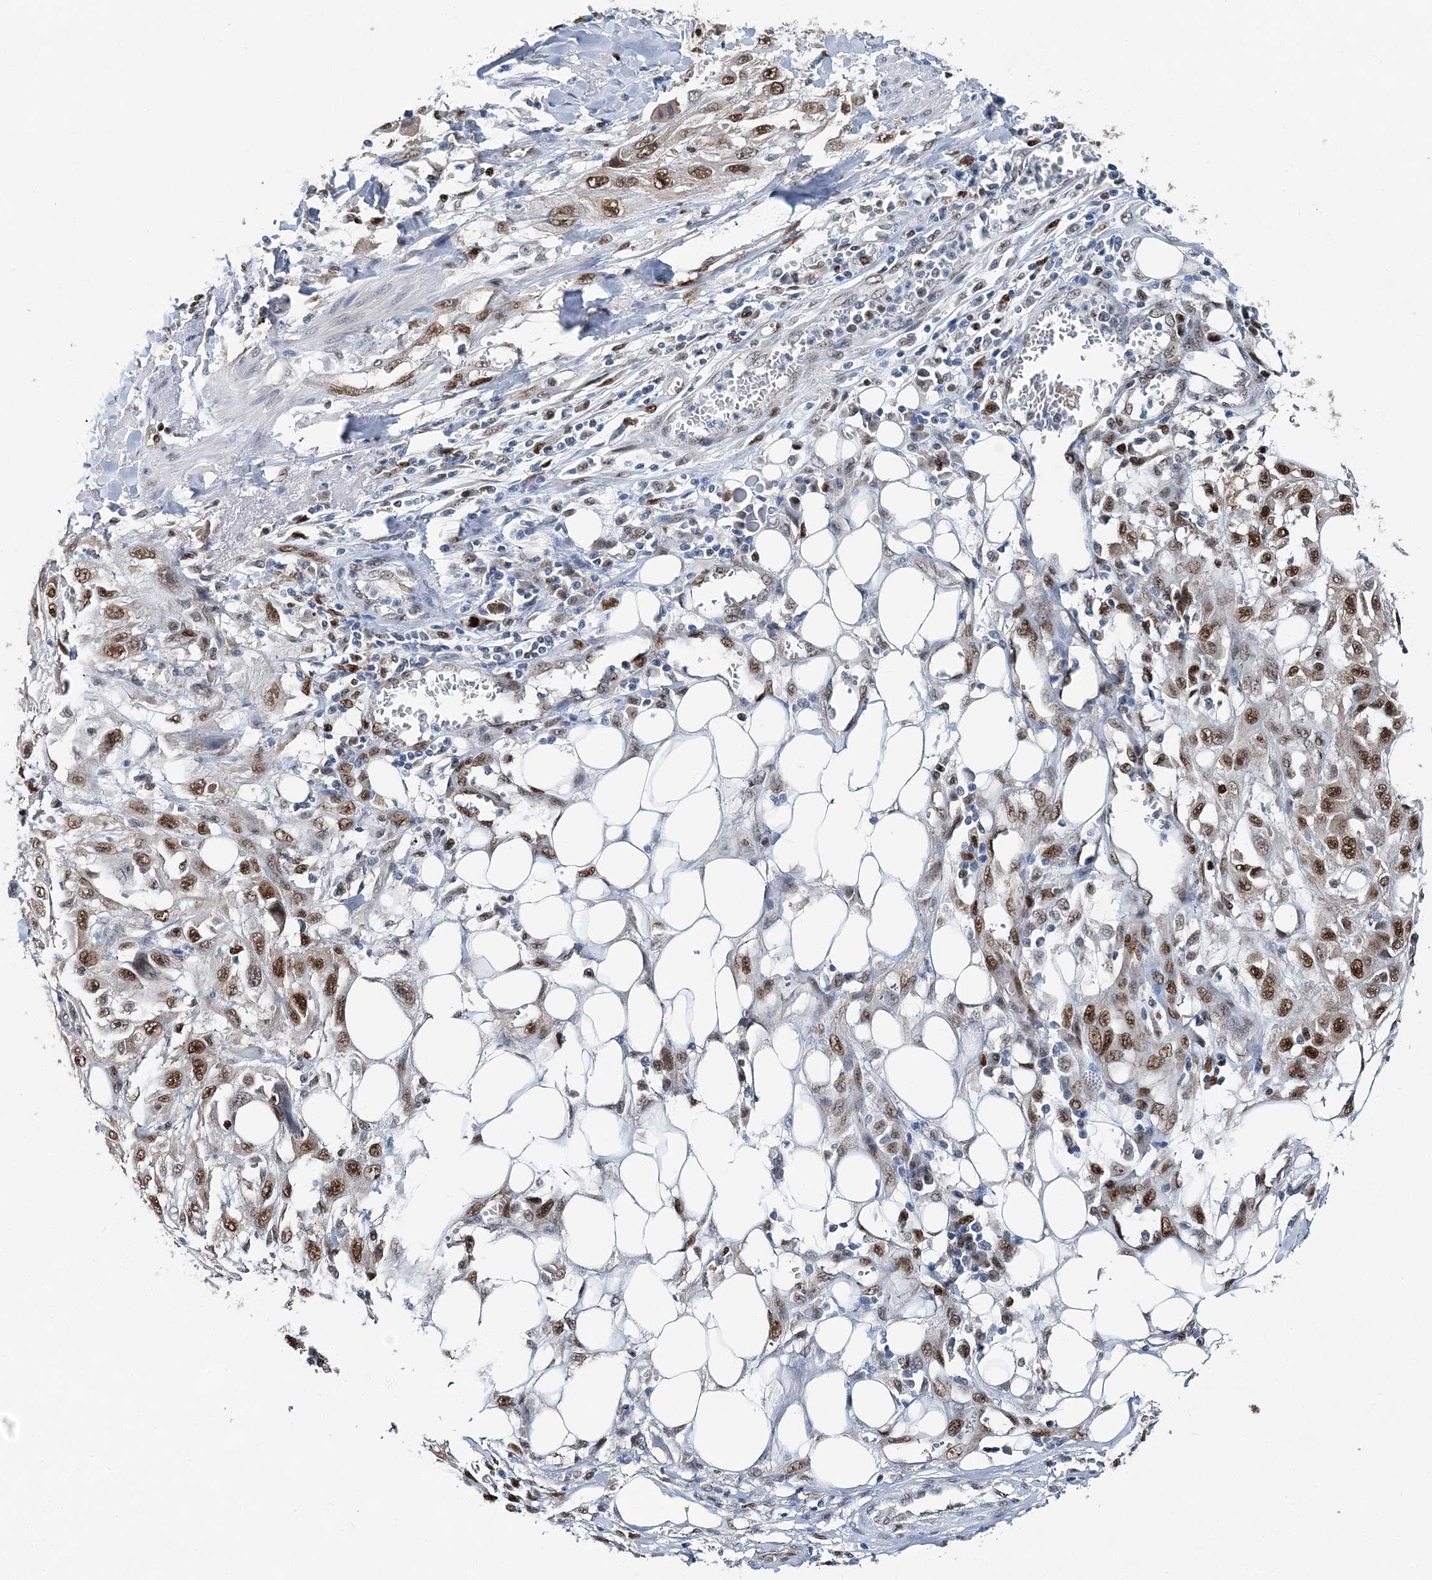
{"staining": {"intensity": "moderate", "quantity": "25%-75%", "location": "nuclear"}, "tissue": "skin cancer", "cell_type": "Tumor cells", "image_type": "cancer", "snomed": [{"axis": "morphology", "description": "Squamous cell carcinoma, NOS"}, {"axis": "topography", "description": "Skin"}], "caption": "The histopathology image shows a brown stain indicating the presence of a protein in the nuclear of tumor cells in skin cancer.", "gene": "HAT1", "patient": {"sex": "male", "age": 75}}